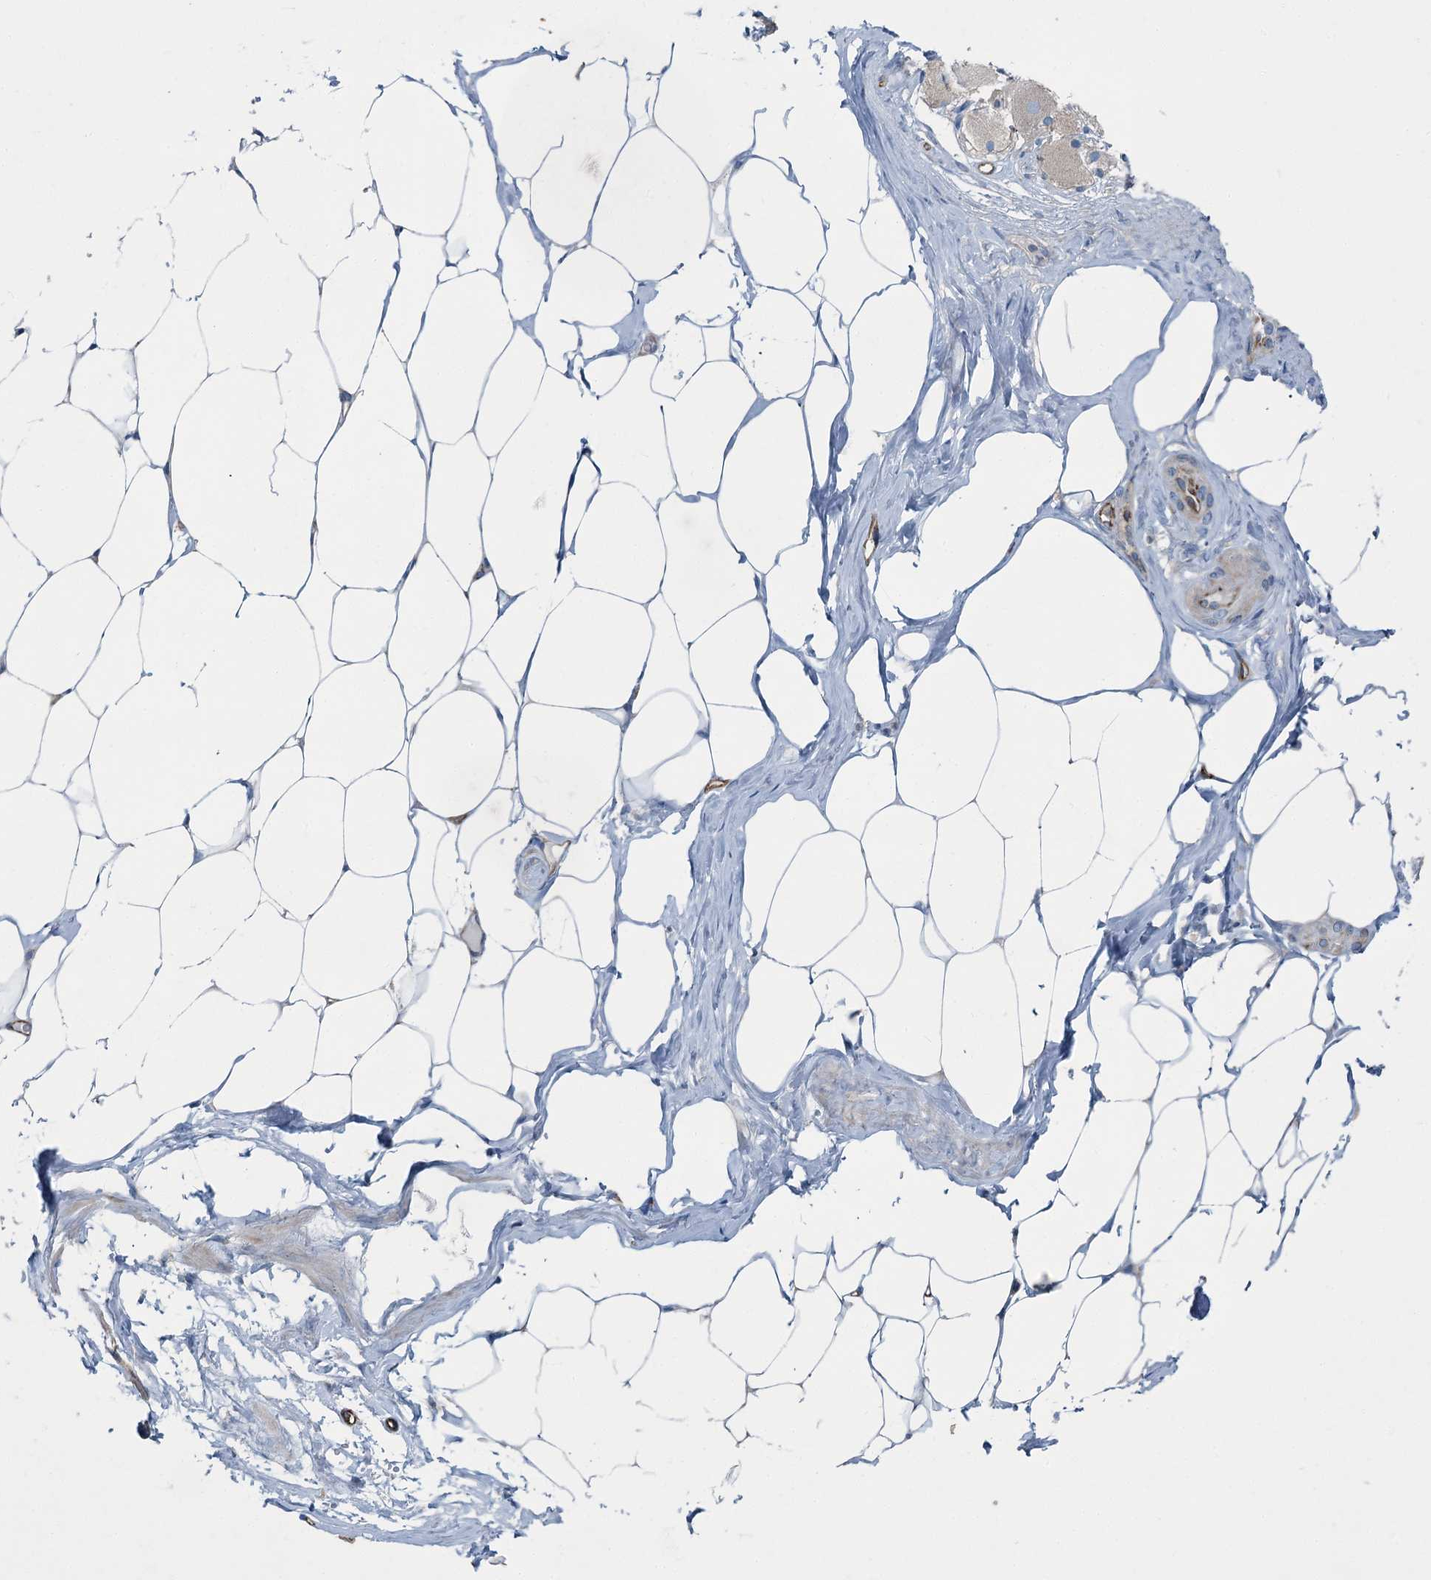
{"staining": {"intensity": "weak", "quantity": "25%-75%", "location": "cytoplasmic/membranous"}, "tissue": "adipose tissue", "cell_type": "Adipocytes", "image_type": "normal", "snomed": [{"axis": "morphology", "description": "Normal tissue, NOS"}, {"axis": "morphology", "description": "Adenocarcinoma, Low grade"}, {"axis": "topography", "description": "Prostate"}, {"axis": "topography", "description": "Peripheral nerve tissue"}], "caption": "DAB immunohistochemical staining of normal human adipose tissue displays weak cytoplasmic/membranous protein positivity in about 25%-75% of adipocytes.", "gene": "AXL", "patient": {"sex": "male", "age": 63}}